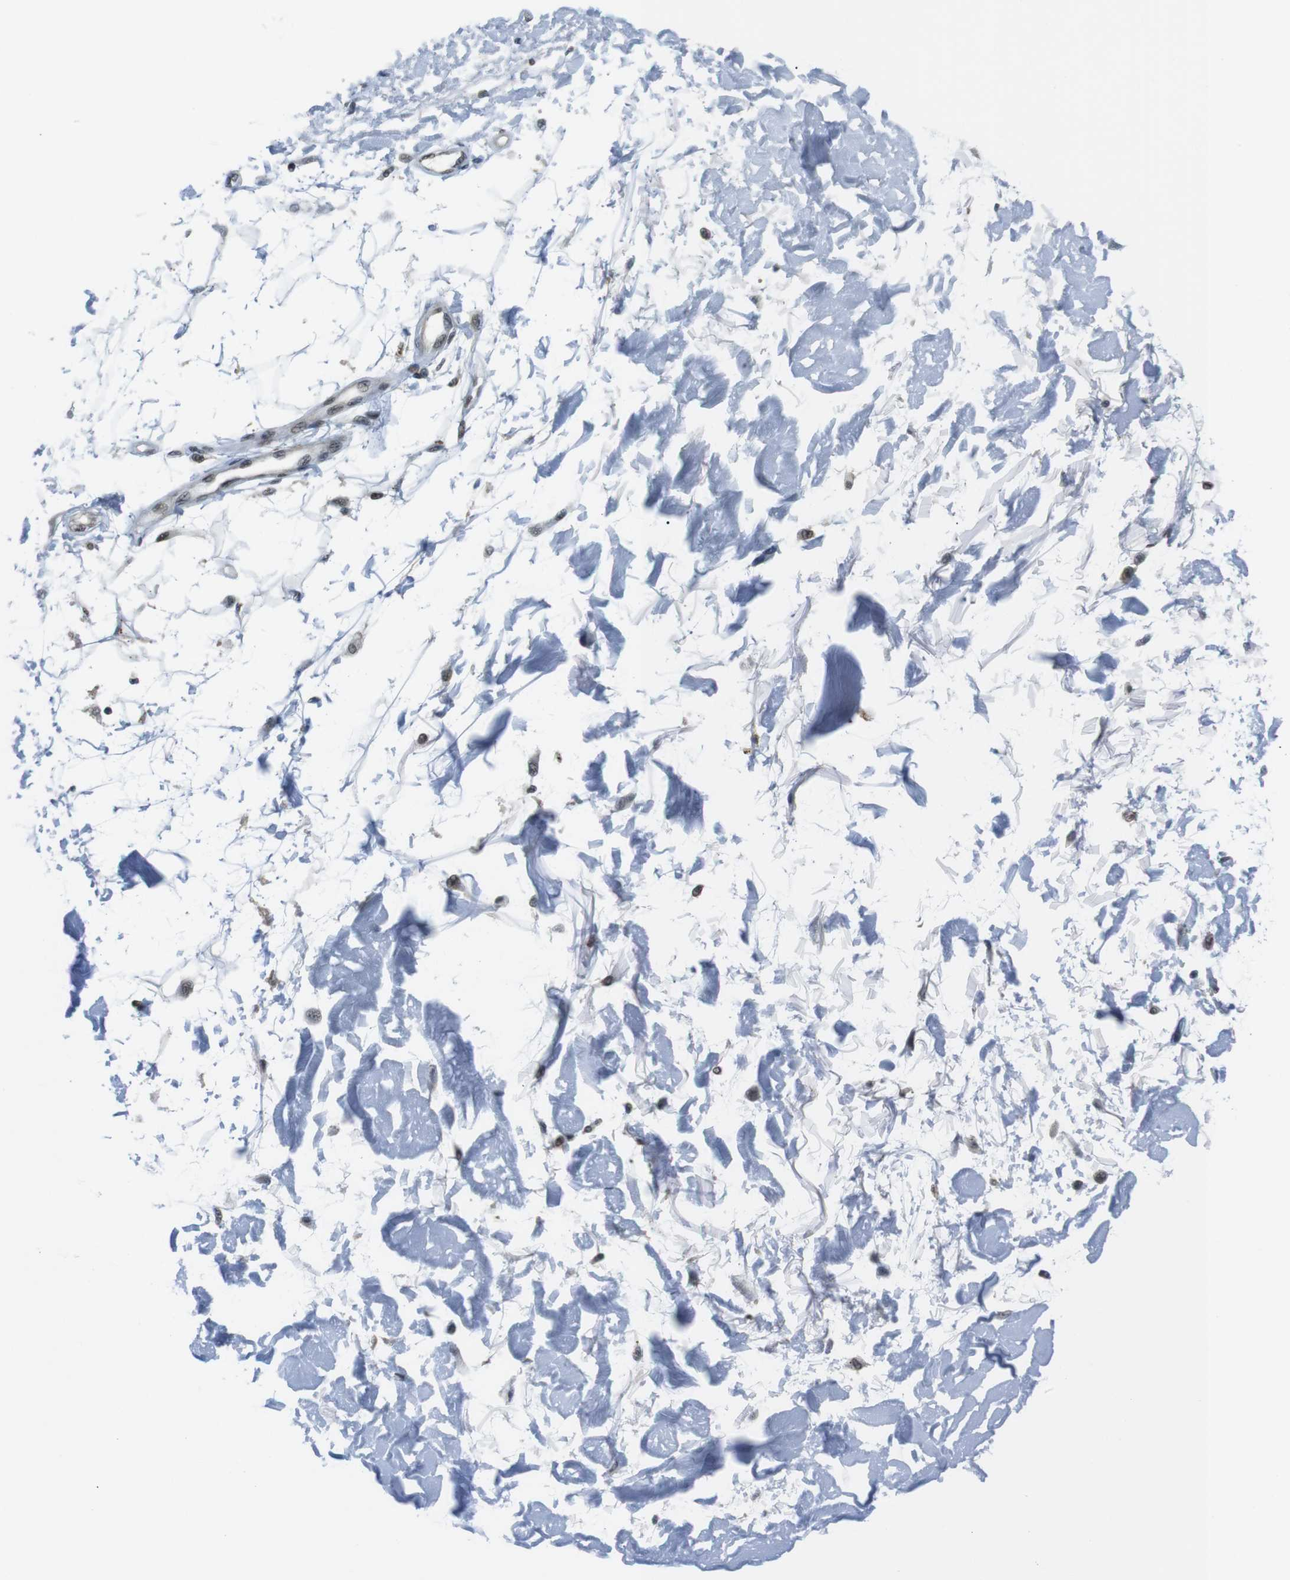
{"staining": {"intensity": "negative", "quantity": "none", "location": "none"}, "tissue": "adipose tissue", "cell_type": "Adipocytes", "image_type": "normal", "snomed": [{"axis": "morphology", "description": "Squamous cell carcinoma, NOS"}, {"axis": "topography", "description": "Skin"}], "caption": "IHC of benign human adipose tissue exhibits no expression in adipocytes.", "gene": "USP7", "patient": {"sex": "male", "age": 83}}